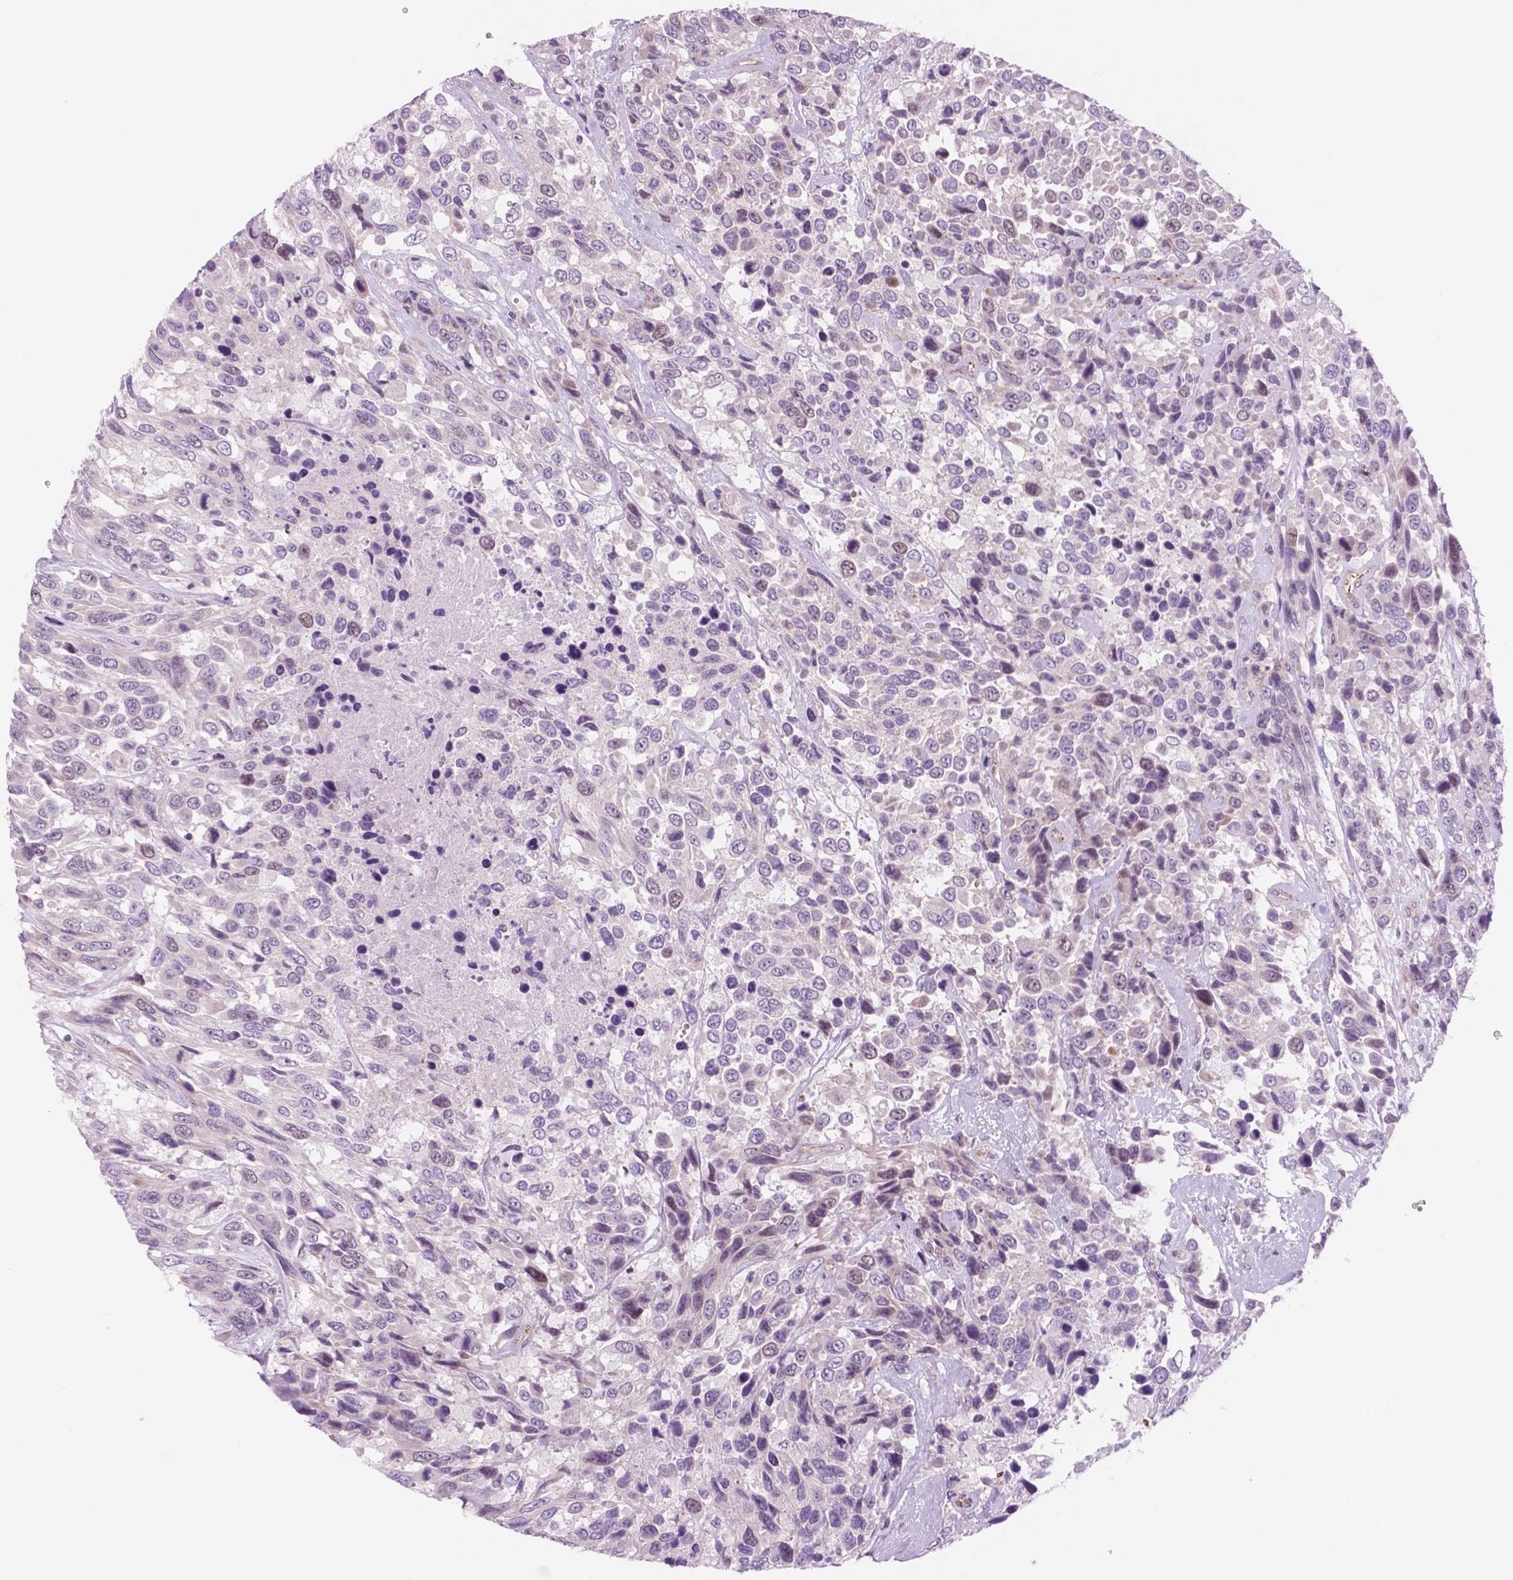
{"staining": {"intensity": "negative", "quantity": "none", "location": "none"}, "tissue": "urothelial cancer", "cell_type": "Tumor cells", "image_type": "cancer", "snomed": [{"axis": "morphology", "description": "Urothelial carcinoma, High grade"}, {"axis": "topography", "description": "Urinary bladder"}], "caption": "Tumor cells are negative for brown protein staining in urothelial cancer.", "gene": "RND3", "patient": {"sex": "female", "age": 70}}